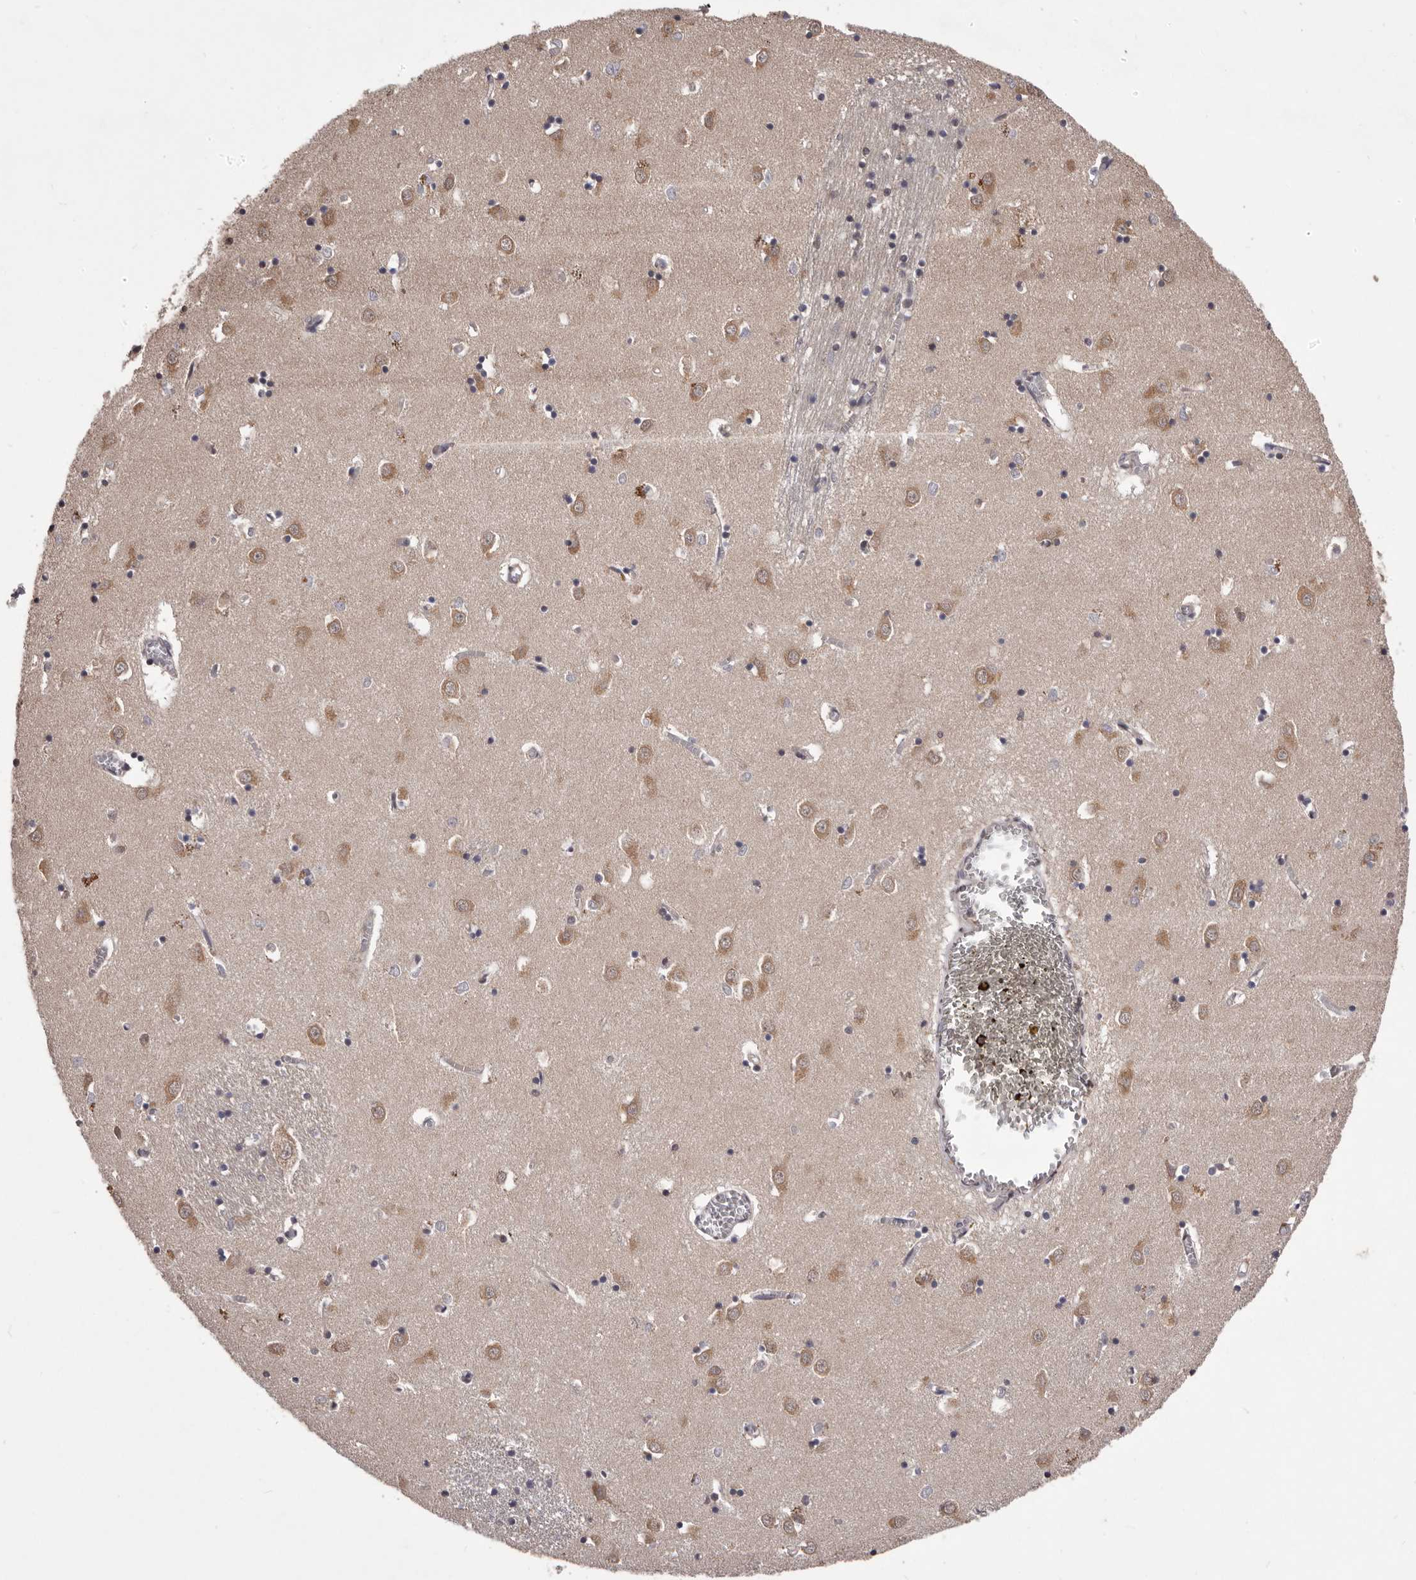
{"staining": {"intensity": "weak", "quantity": "25%-75%", "location": "cytoplasmic/membranous"}, "tissue": "caudate", "cell_type": "Glial cells", "image_type": "normal", "snomed": [{"axis": "morphology", "description": "Normal tissue, NOS"}, {"axis": "topography", "description": "Lateral ventricle wall"}], "caption": "Immunohistochemical staining of benign human caudate shows weak cytoplasmic/membranous protein expression in about 25%-75% of glial cells. Nuclei are stained in blue.", "gene": "CELF3", "patient": {"sex": "male", "age": 70}}